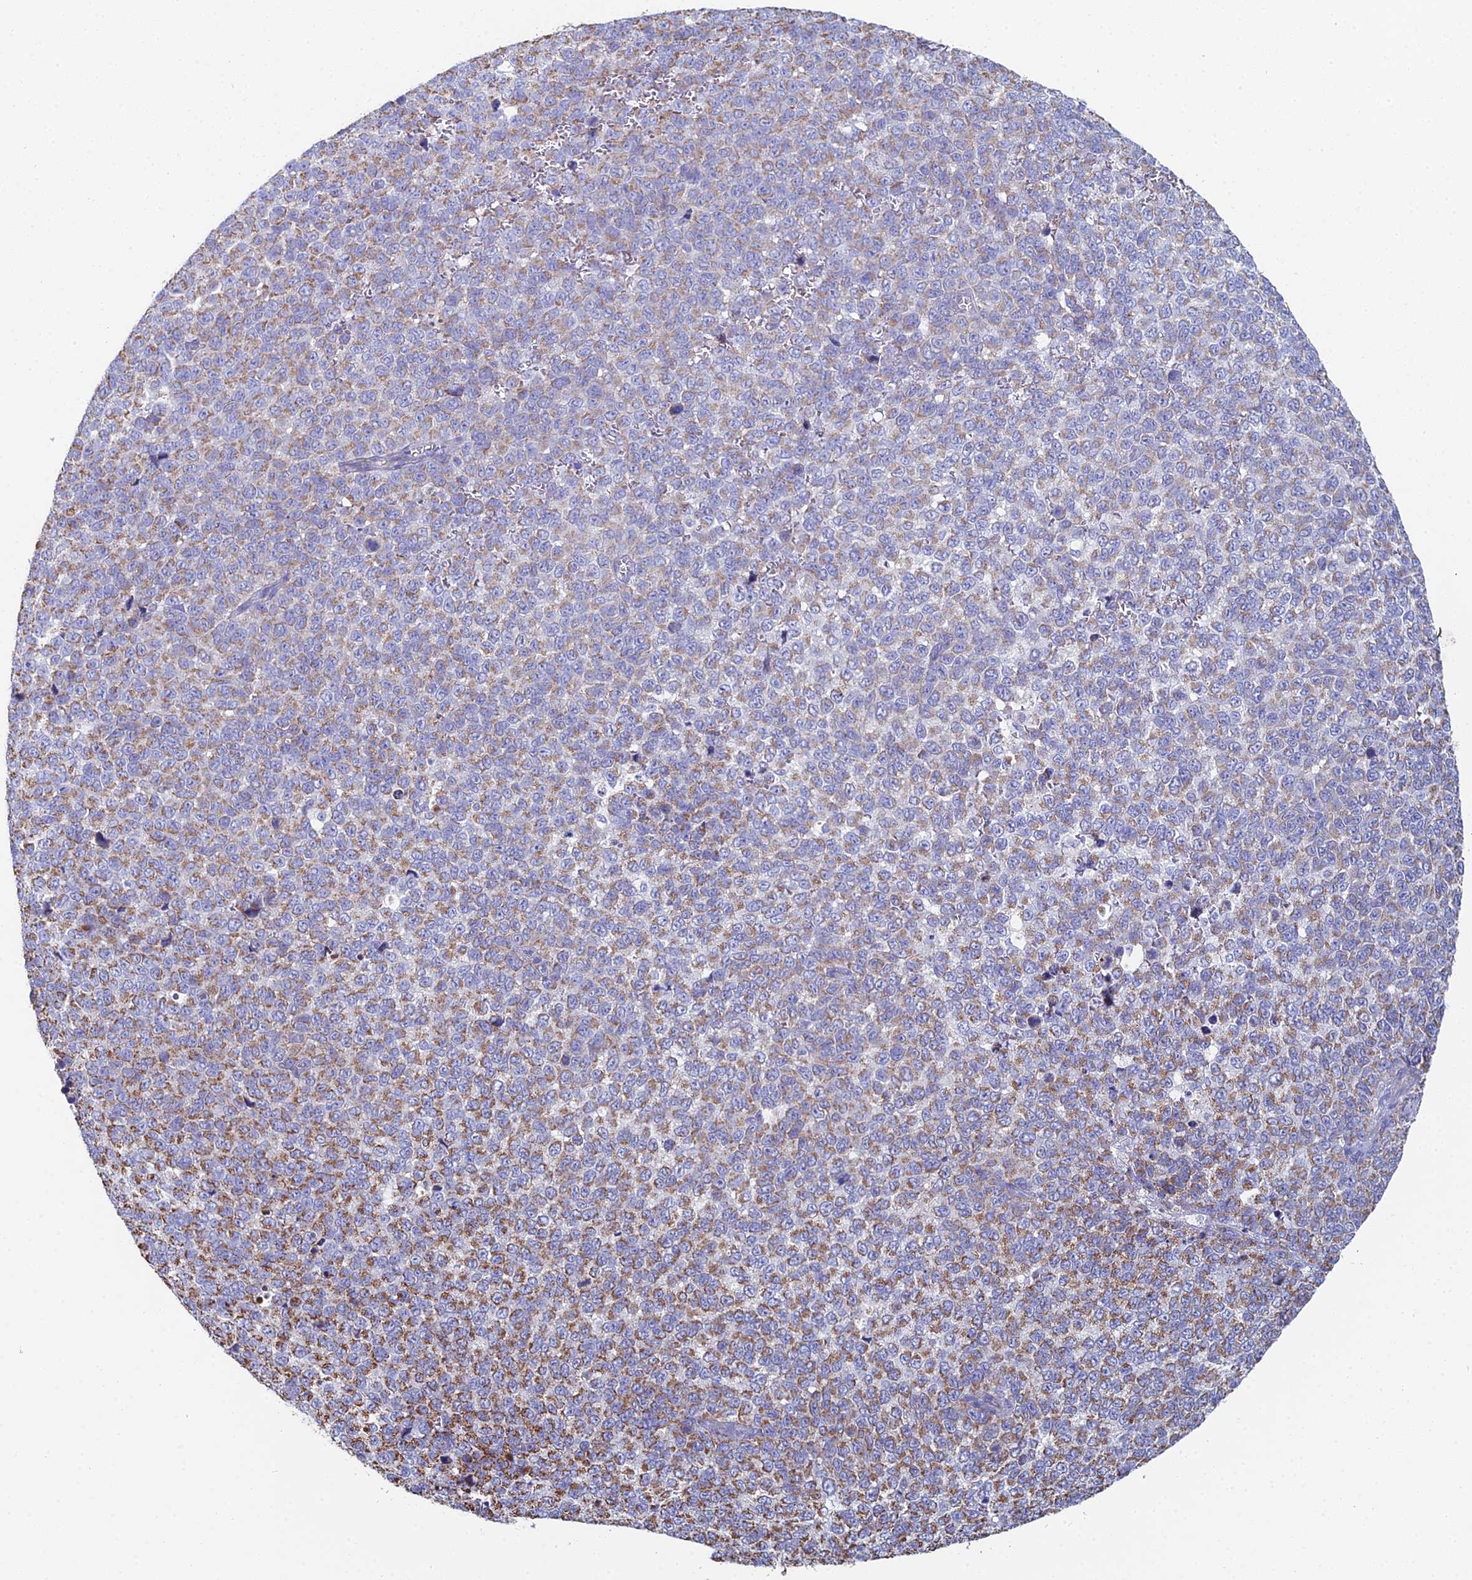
{"staining": {"intensity": "moderate", "quantity": "25%-75%", "location": "cytoplasmic/membranous"}, "tissue": "melanoma", "cell_type": "Tumor cells", "image_type": "cancer", "snomed": [{"axis": "morphology", "description": "Malignant melanoma, NOS"}, {"axis": "topography", "description": "Nose, NOS"}], "caption": "The immunohistochemical stain highlights moderate cytoplasmic/membranous expression in tumor cells of malignant melanoma tissue.", "gene": "SPOCK2", "patient": {"sex": "female", "age": 48}}